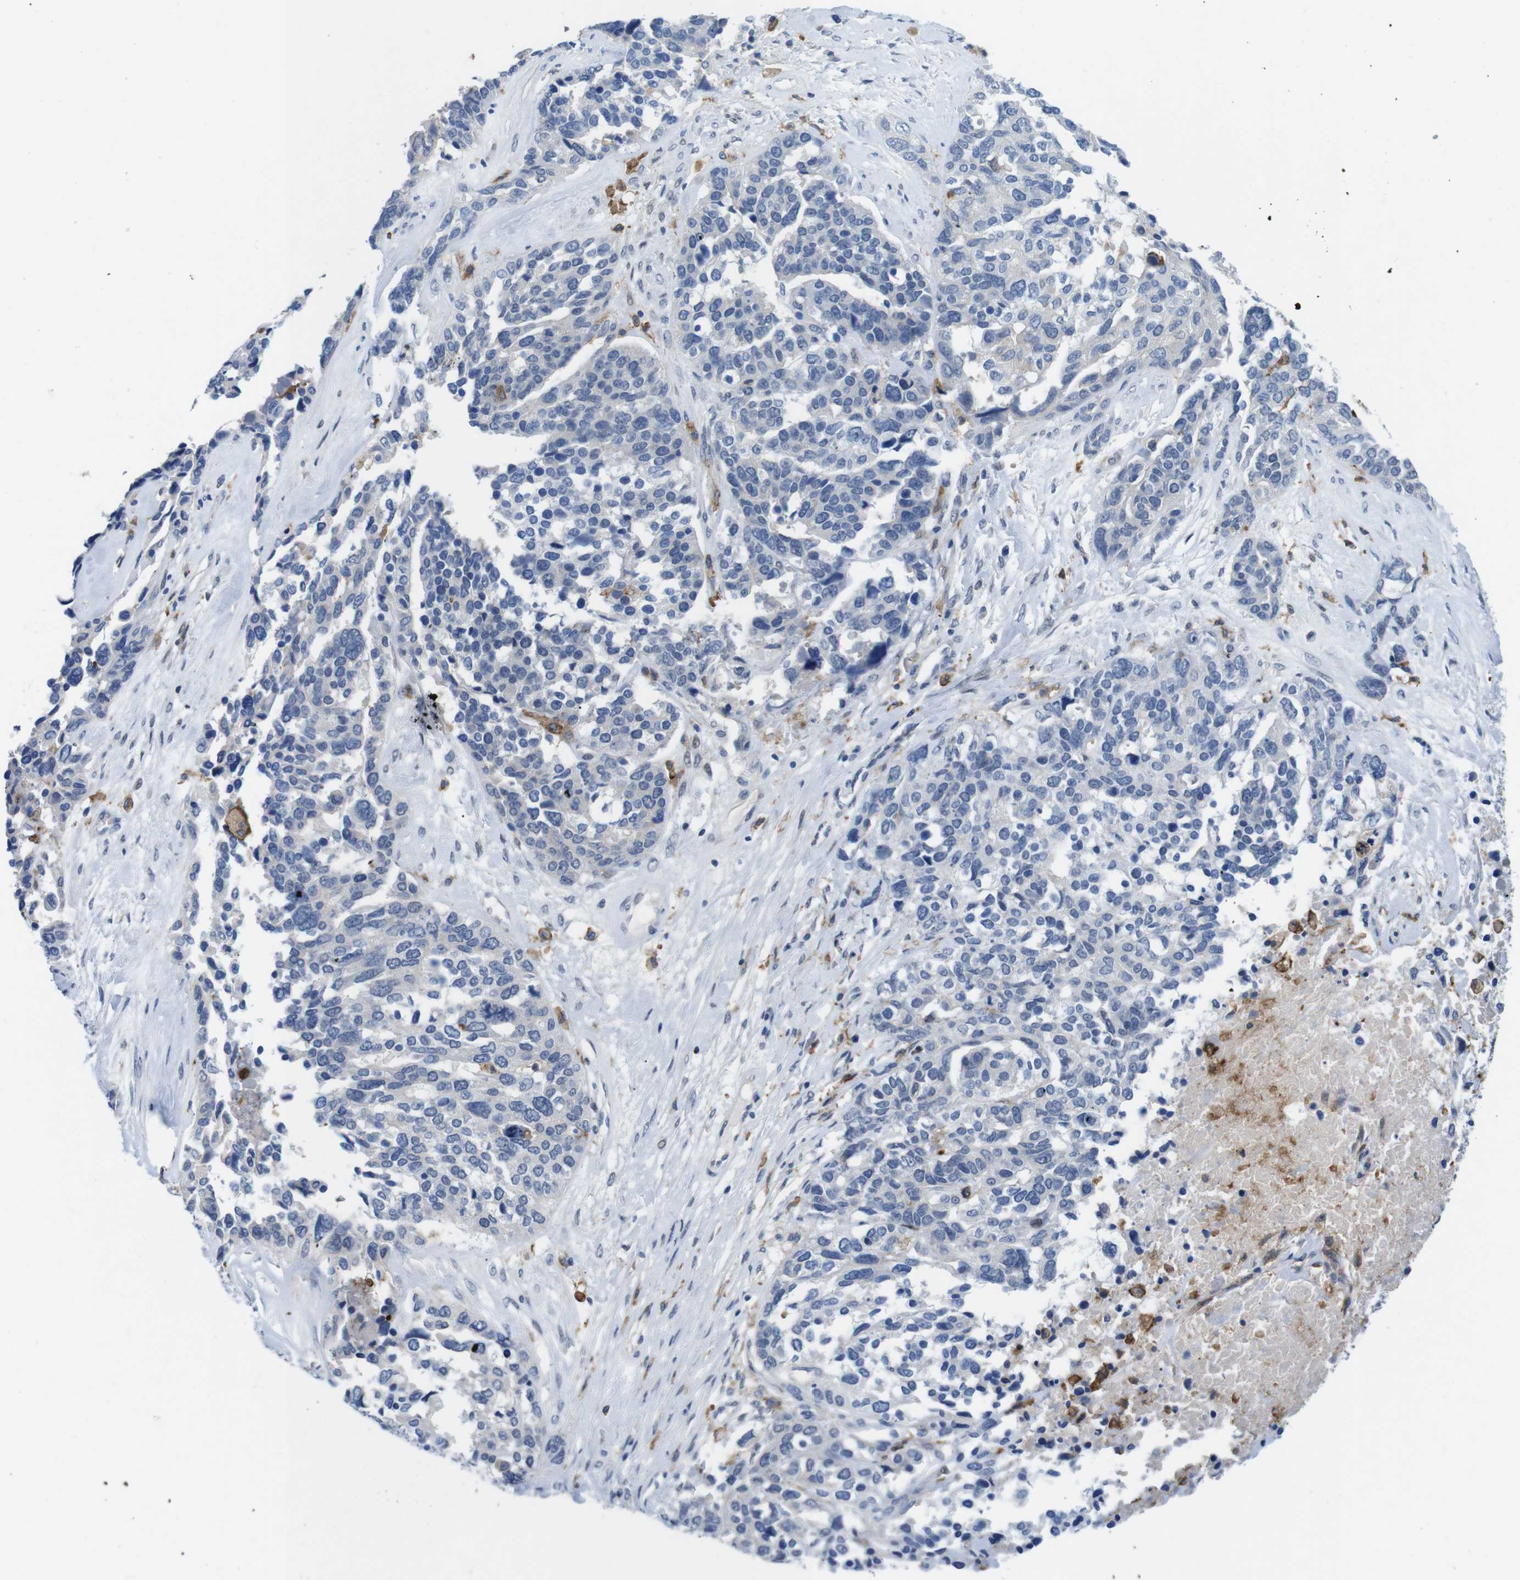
{"staining": {"intensity": "negative", "quantity": "none", "location": "none"}, "tissue": "ovarian cancer", "cell_type": "Tumor cells", "image_type": "cancer", "snomed": [{"axis": "morphology", "description": "Cystadenocarcinoma, serous, NOS"}, {"axis": "topography", "description": "Ovary"}], "caption": "High power microscopy histopathology image of an immunohistochemistry histopathology image of ovarian cancer (serous cystadenocarcinoma), revealing no significant expression in tumor cells.", "gene": "CD300C", "patient": {"sex": "female", "age": 44}}